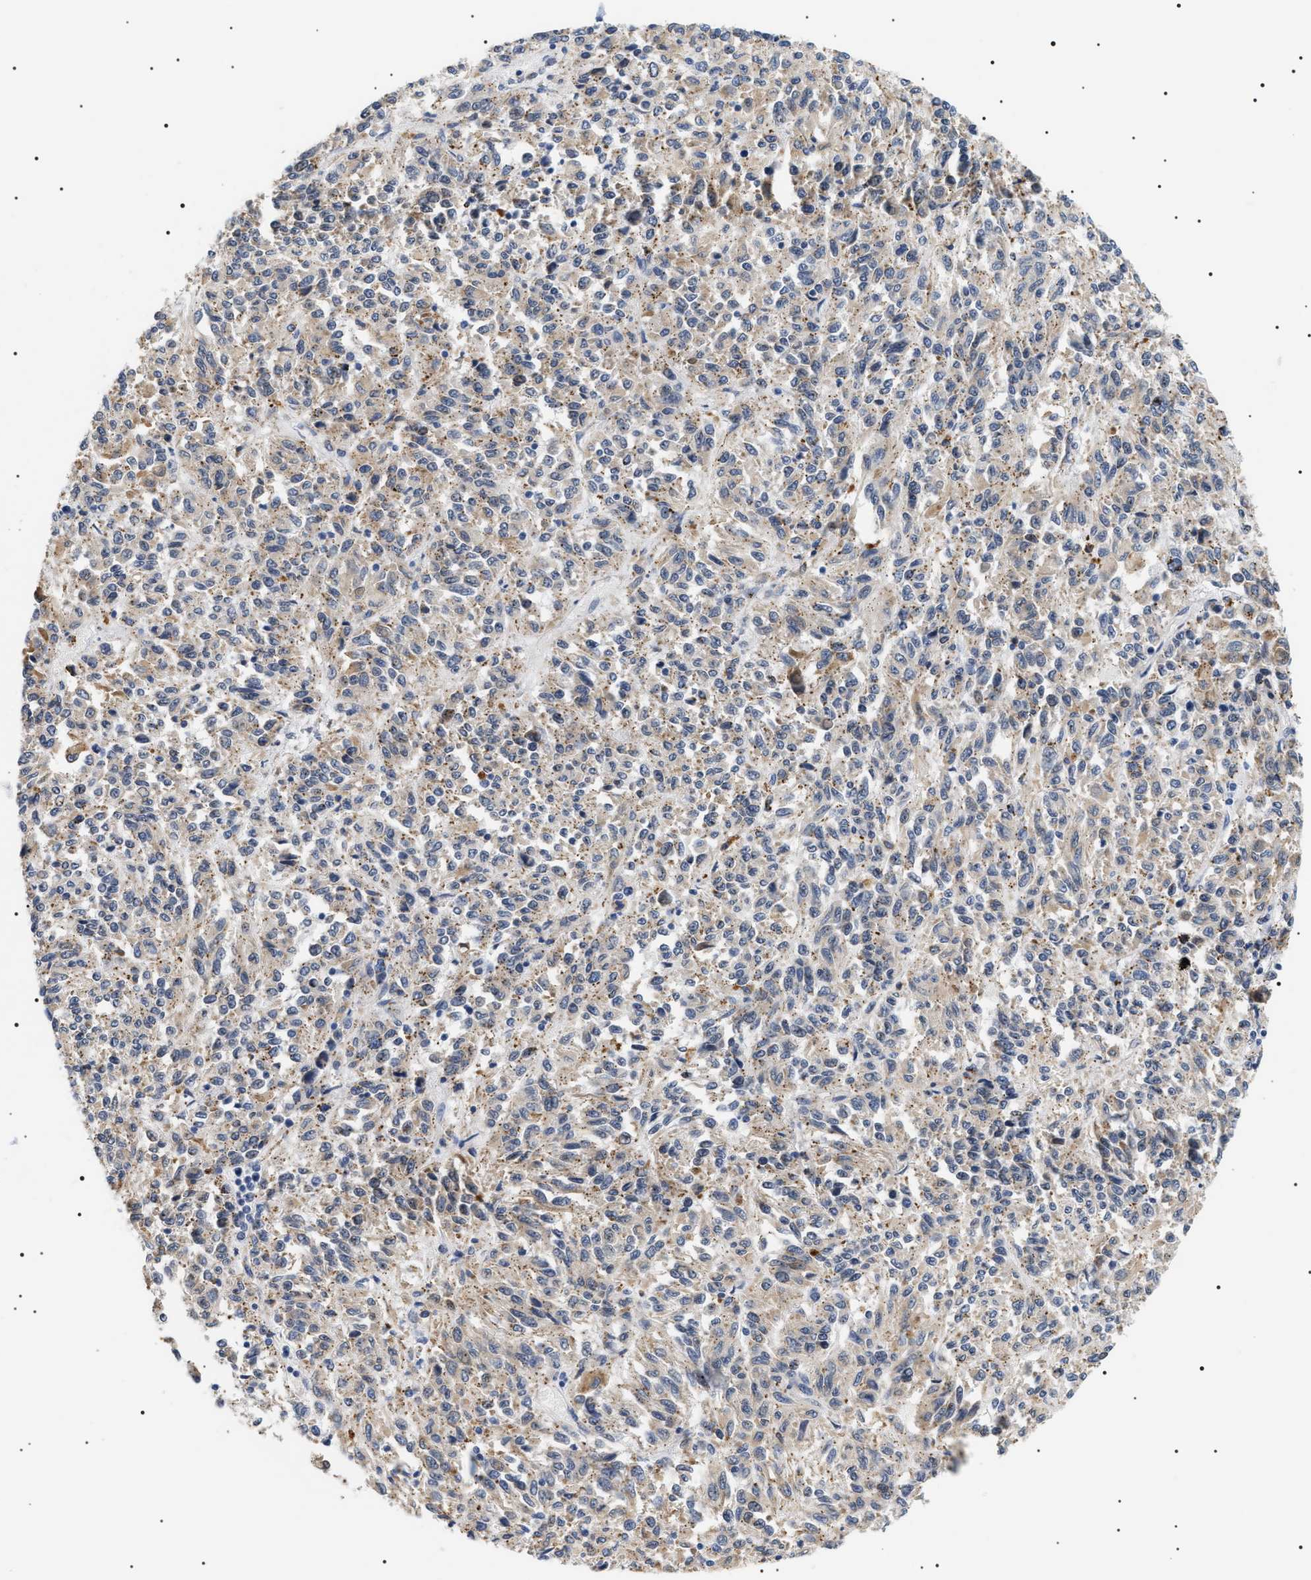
{"staining": {"intensity": "weak", "quantity": "25%-75%", "location": "cytoplasmic/membranous"}, "tissue": "melanoma", "cell_type": "Tumor cells", "image_type": "cancer", "snomed": [{"axis": "morphology", "description": "Malignant melanoma, Metastatic site"}, {"axis": "topography", "description": "Lung"}], "caption": "A high-resolution photomicrograph shows immunohistochemistry staining of melanoma, which reveals weak cytoplasmic/membranous staining in about 25%-75% of tumor cells.", "gene": "HSD17B11", "patient": {"sex": "male", "age": 64}}